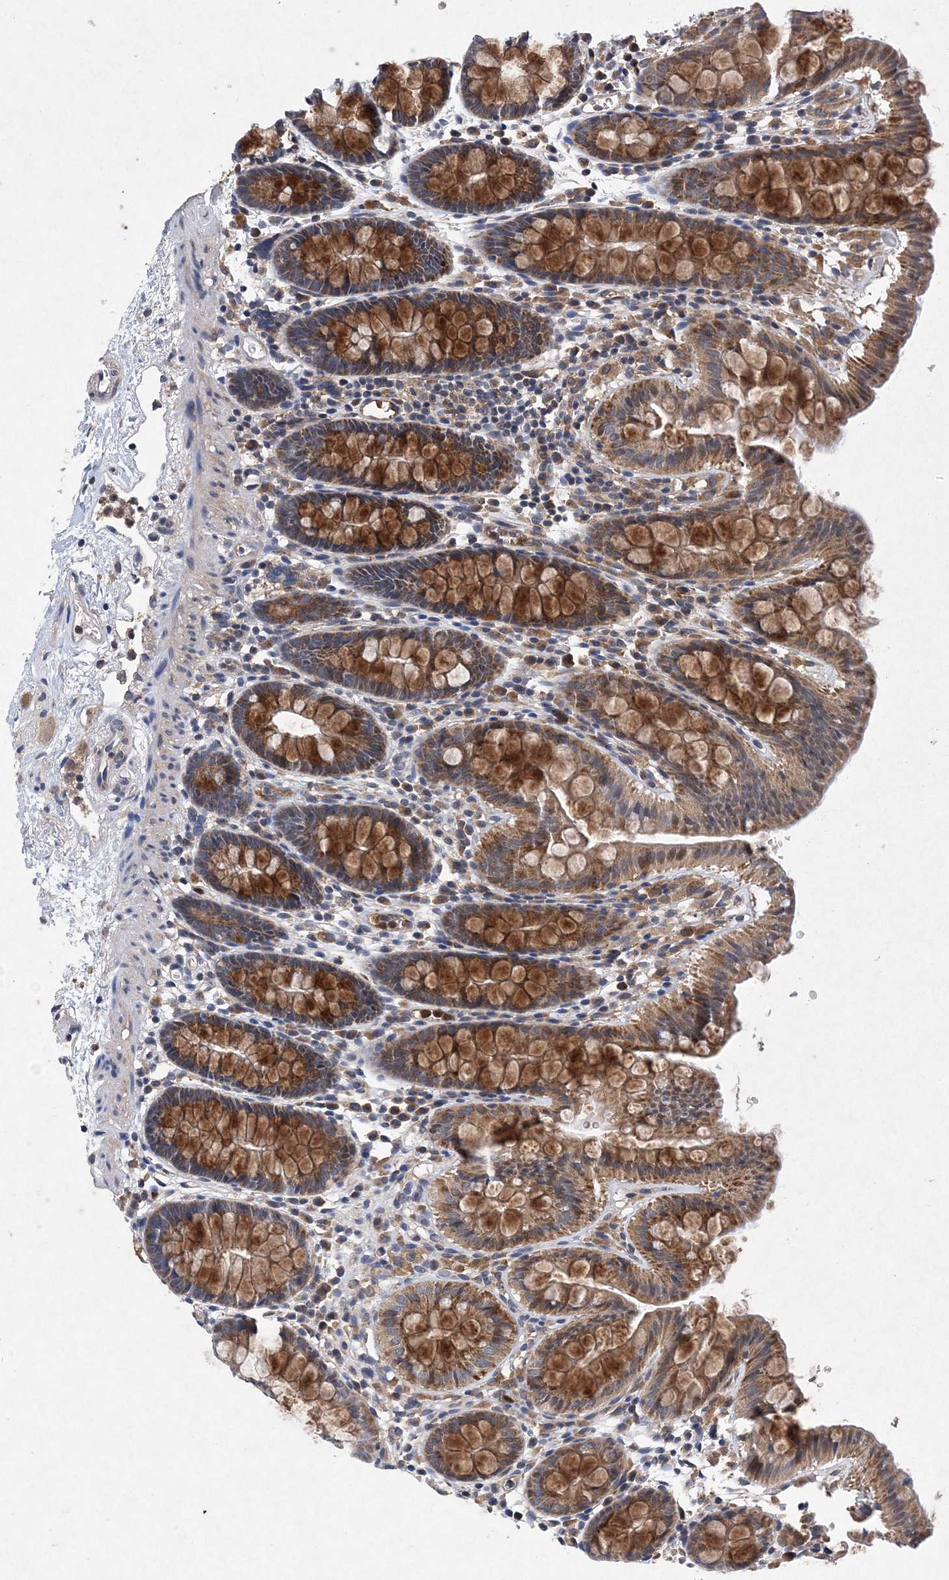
{"staining": {"intensity": "negative", "quantity": "none", "location": "none"}, "tissue": "colon", "cell_type": "Endothelial cells", "image_type": "normal", "snomed": [{"axis": "morphology", "description": "Normal tissue, NOS"}, {"axis": "topography", "description": "Colon"}], "caption": "Endothelial cells are negative for protein expression in unremarkable human colon. (DAB (3,3'-diaminobenzidine) immunohistochemistry with hematoxylin counter stain).", "gene": "PROSER1", "patient": {"sex": "male", "age": 75}}